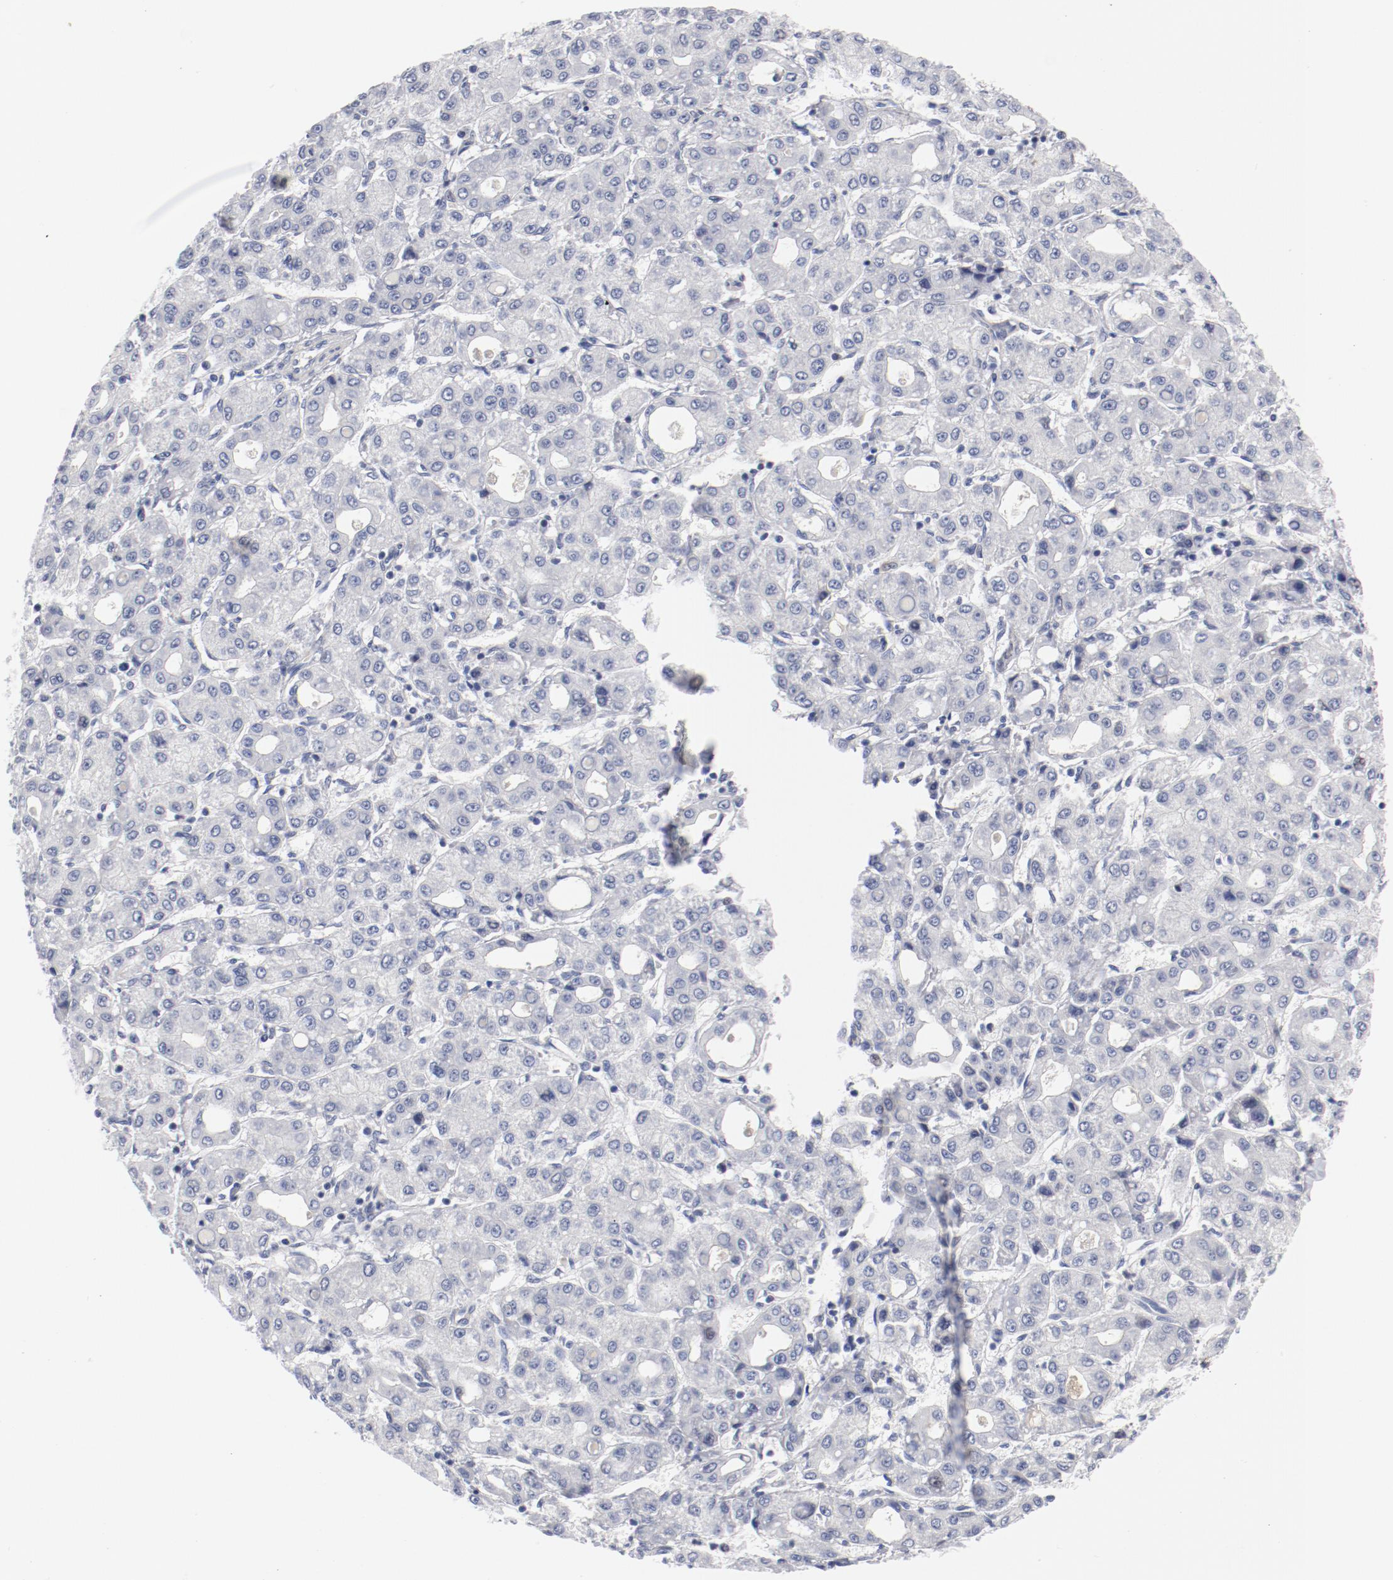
{"staining": {"intensity": "negative", "quantity": "none", "location": "none"}, "tissue": "liver cancer", "cell_type": "Tumor cells", "image_type": "cancer", "snomed": [{"axis": "morphology", "description": "Carcinoma, Hepatocellular, NOS"}, {"axis": "topography", "description": "Liver"}], "caption": "There is no significant expression in tumor cells of hepatocellular carcinoma (liver).", "gene": "KCNK13", "patient": {"sex": "male", "age": 69}}